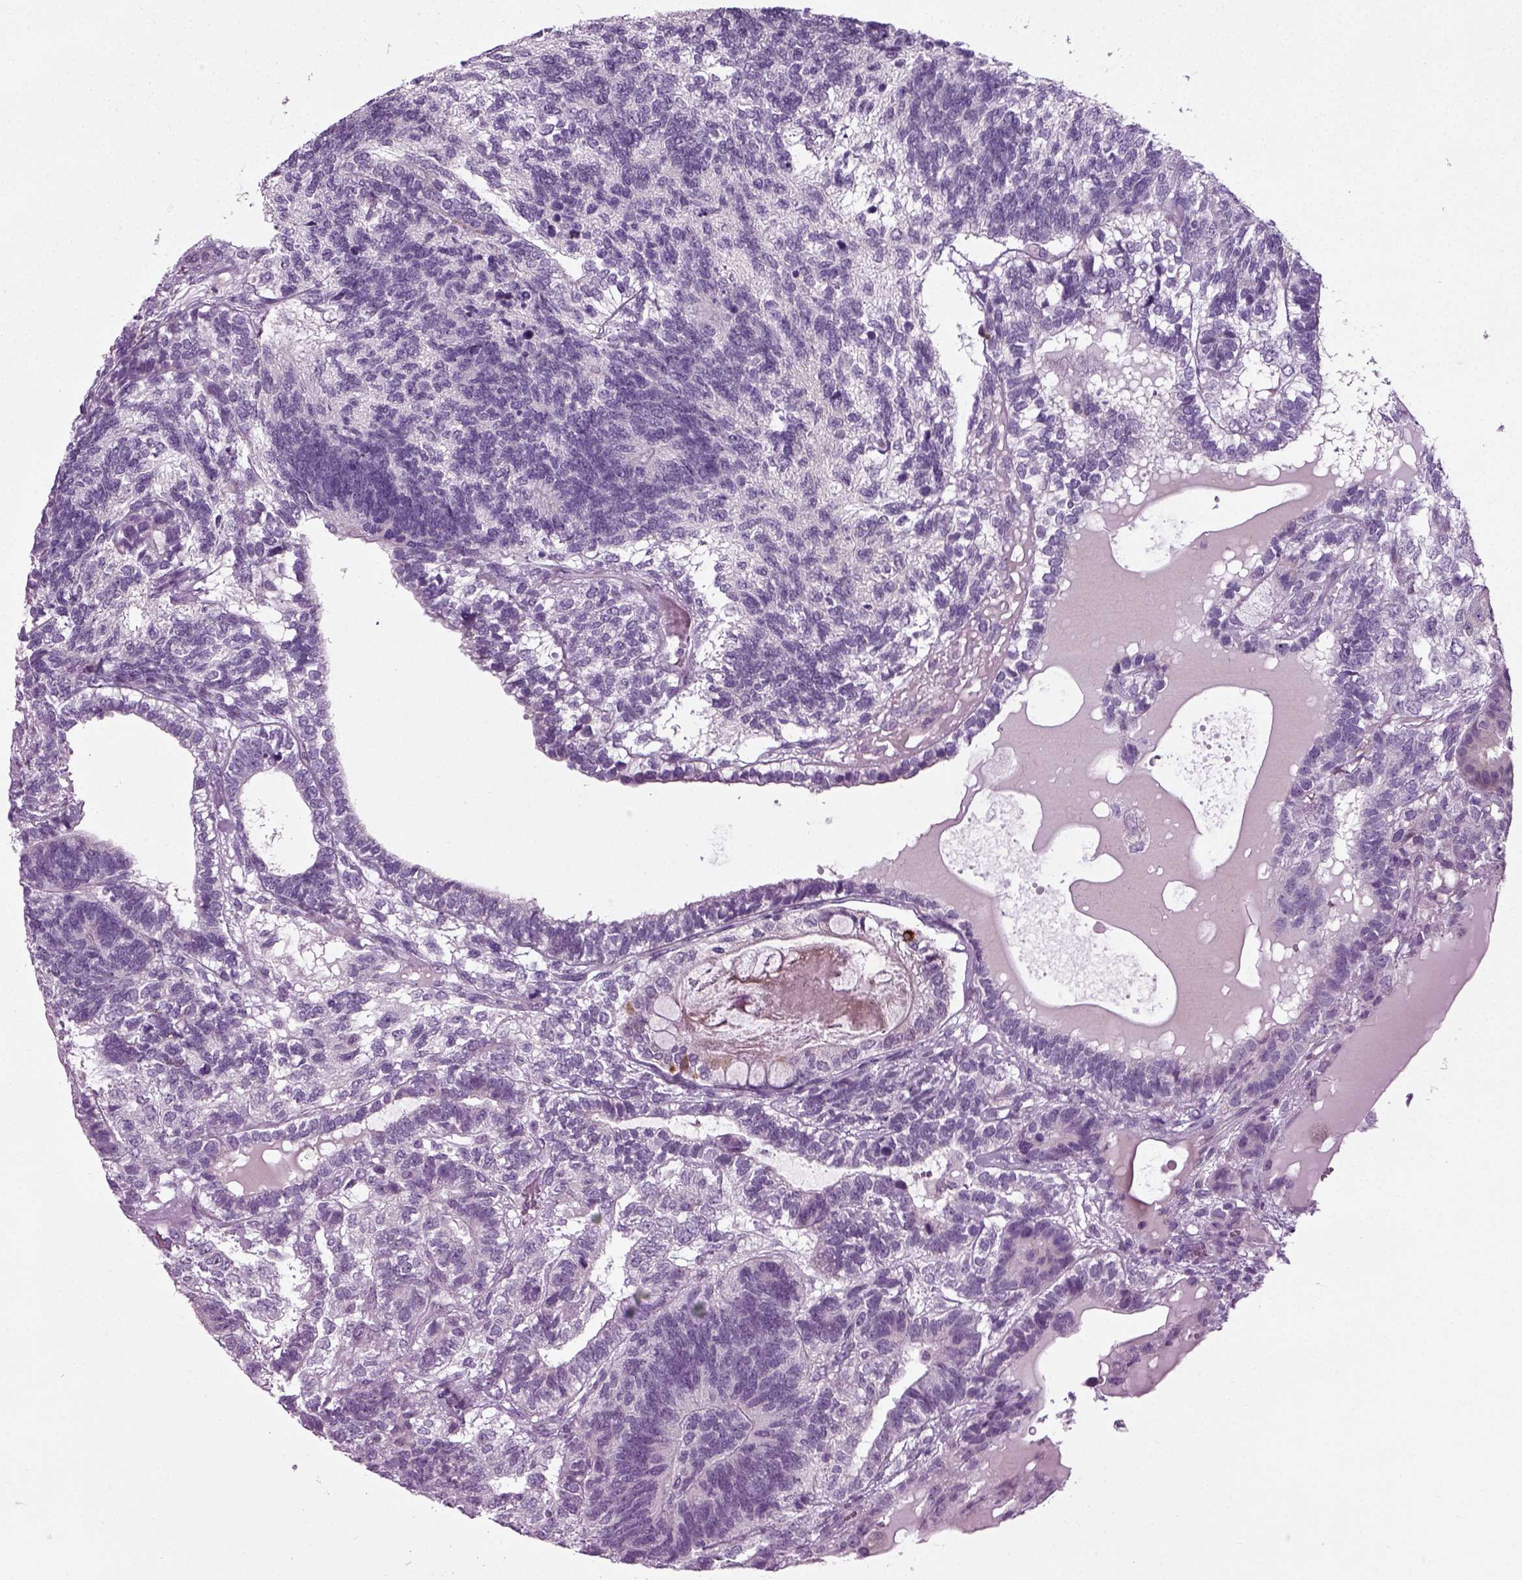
{"staining": {"intensity": "negative", "quantity": "none", "location": "none"}, "tissue": "testis cancer", "cell_type": "Tumor cells", "image_type": "cancer", "snomed": [{"axis": "morphology", "description": "Seminoma, NOS"}, {"axis": "morphology", "description": "Carcinoma, Embryonal, NOS"}, {"axis": "topography", "description": "Testis"}], "caption": "The histopathology image exhibits no staining of tumor cells in embryonal carcinoma (testis).", "gene": "SCG5", "patient": {"sex": "male", "age": 41}}